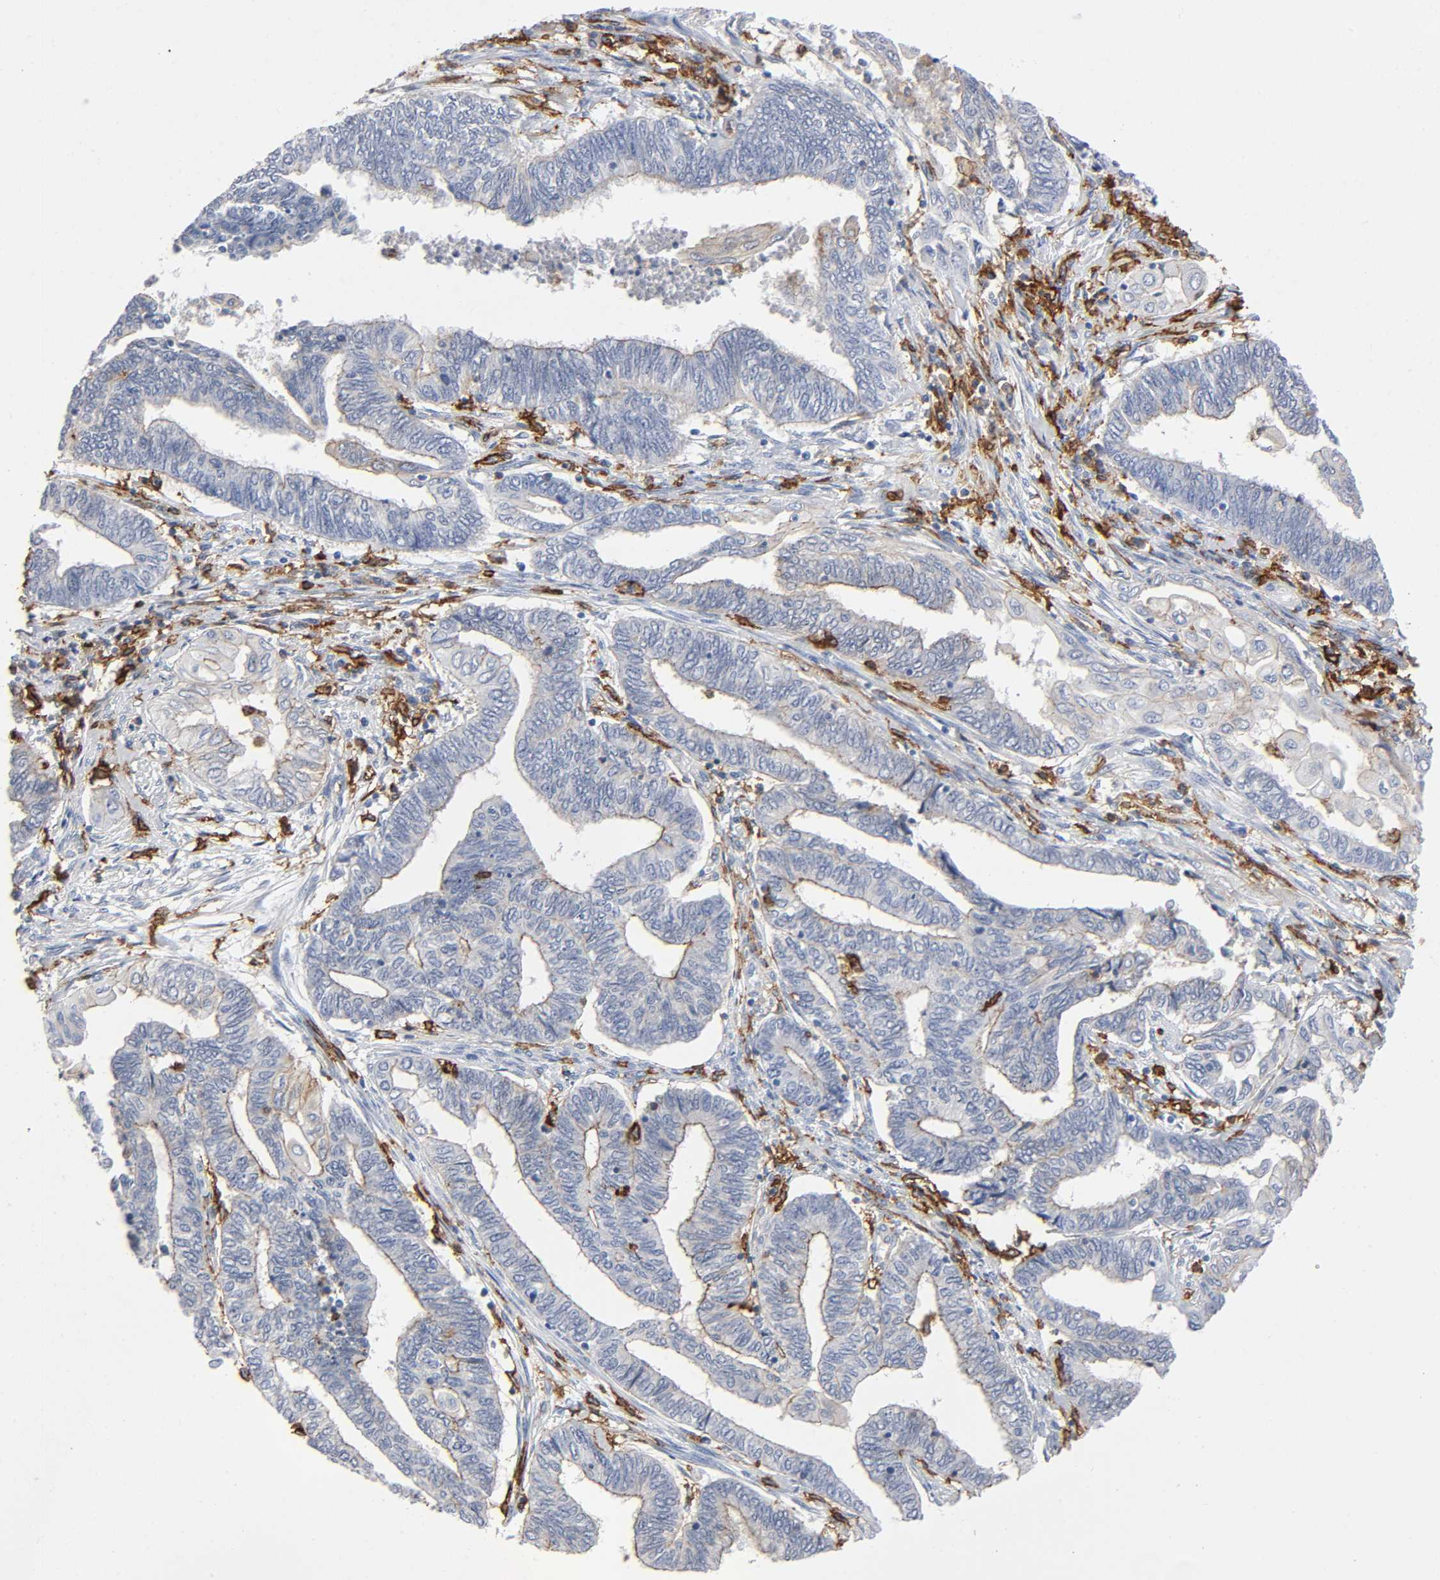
{"staining": {"intensity": "negative", "quantity": "none", "location": "none"}, "tissue": "endometrial cancer", "cell_type": "Tumor cells", "image_type": "cancer", "snomed": [{"axis": "morphology", "description": "Adenocarcinoma, NOS"}, {"axis": "topography", "description": "Uterus"}, {"axis": "topography", "description": "Endometrium"}], "caption": "A histopathology image of endometrial adenocarcinoma stained for a protein displays no brown staining in tumor cells.", "gene": "LYN", "patient": {"sex": "female", "age": 70}}